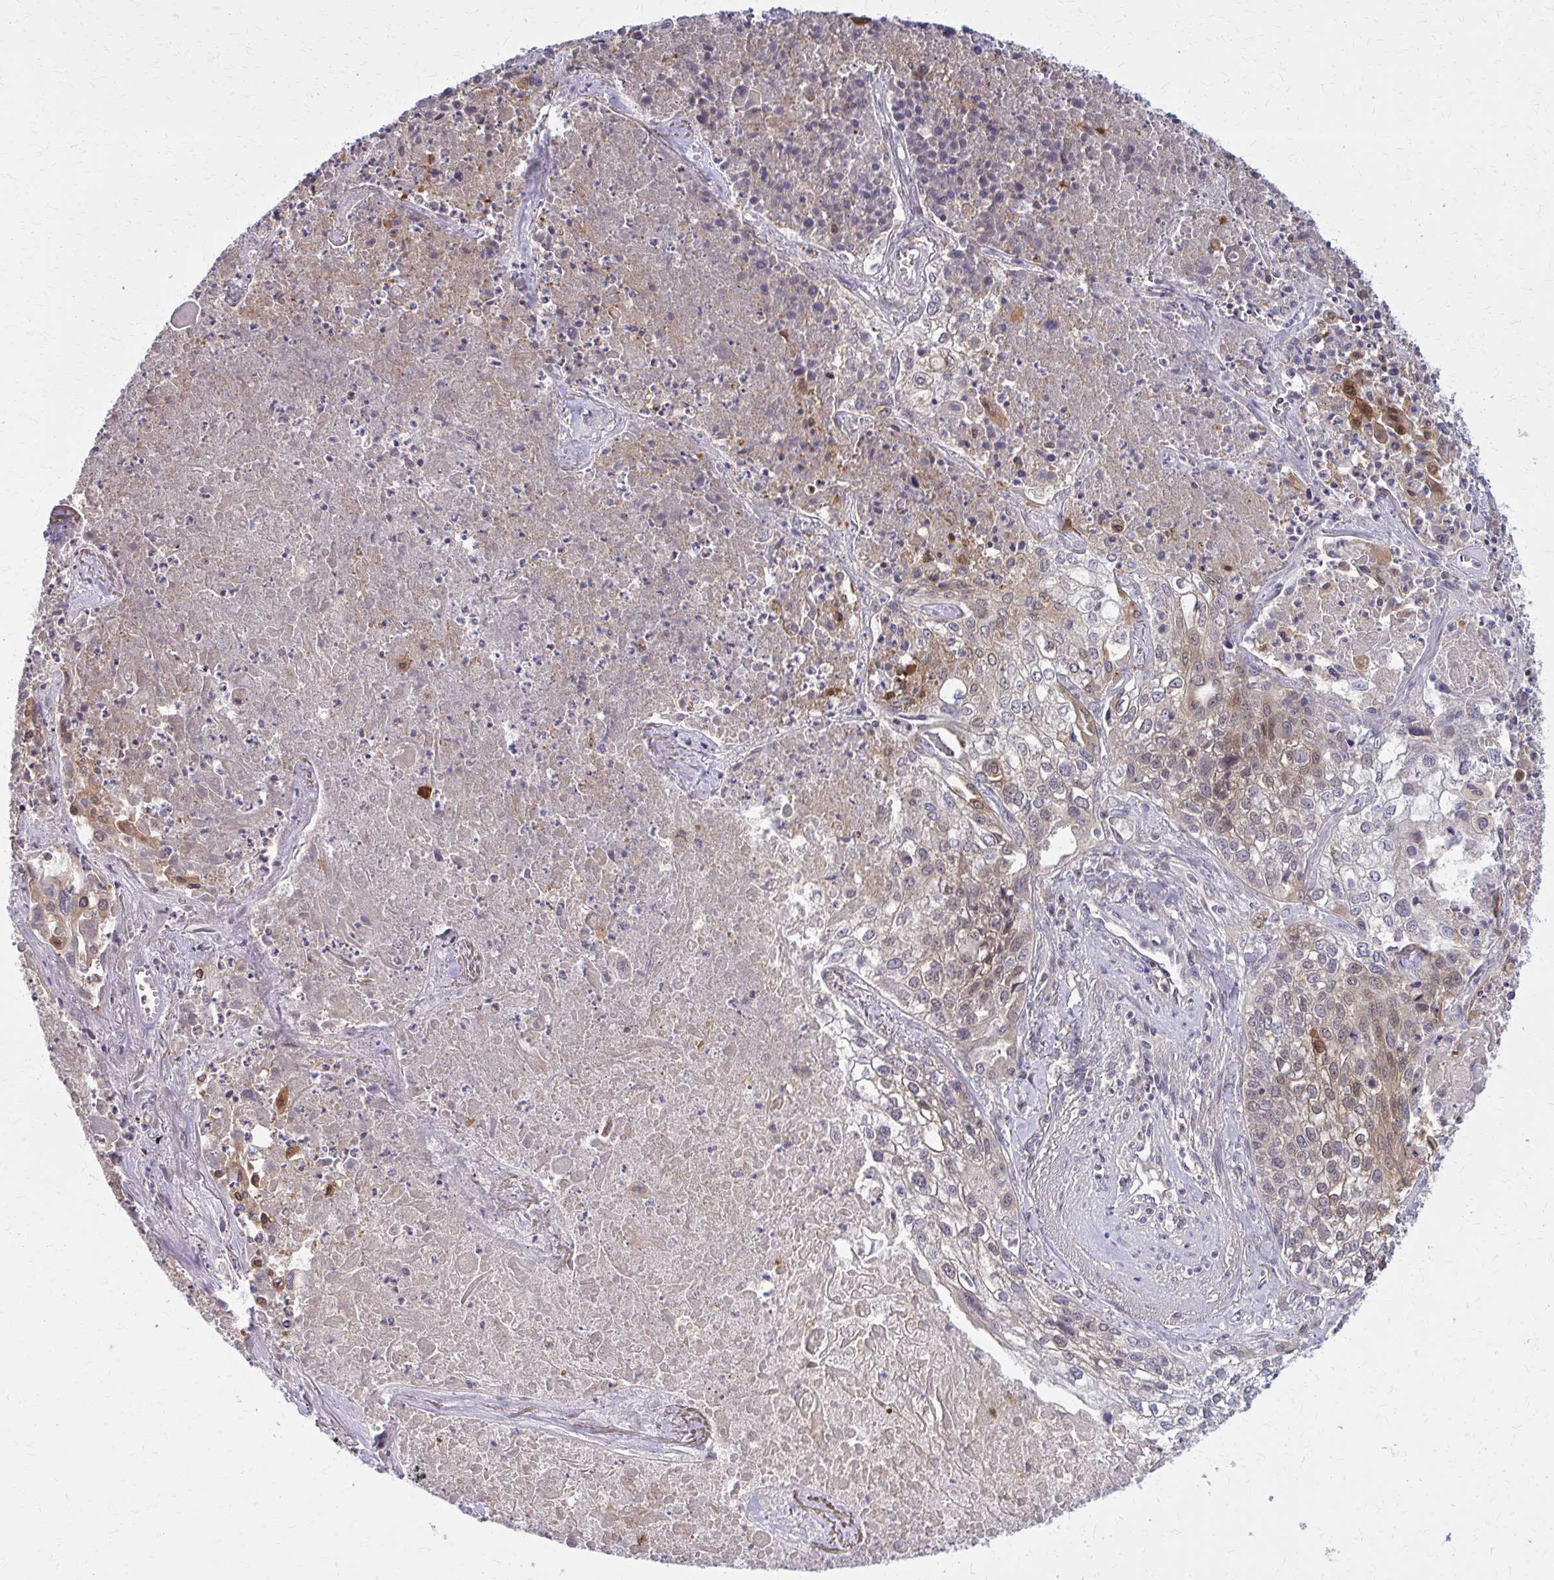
{"staining": {"intensity": "weak", "quantity": "25%-75%", "location": "cytoplasmic/membranous"}, "tissue": "lung cancer", "cell_type": "Tumor cells", "image_type": "cancer", "snomed": [{"axis": "morphology", "description": "Squamous cell carcinoma, NOS"}, {"axis": "topography", "description": "Lung"}], "caption": "This is a photomicrograph of immunohistochemistry (IHC) staining of lung cancer (squamous cell carcinoma), which shows weak expression in the cytoplasmic/membranous of tumor cells.", "gene": "DBI", "patient": {"sex": "male", "age": 74}}